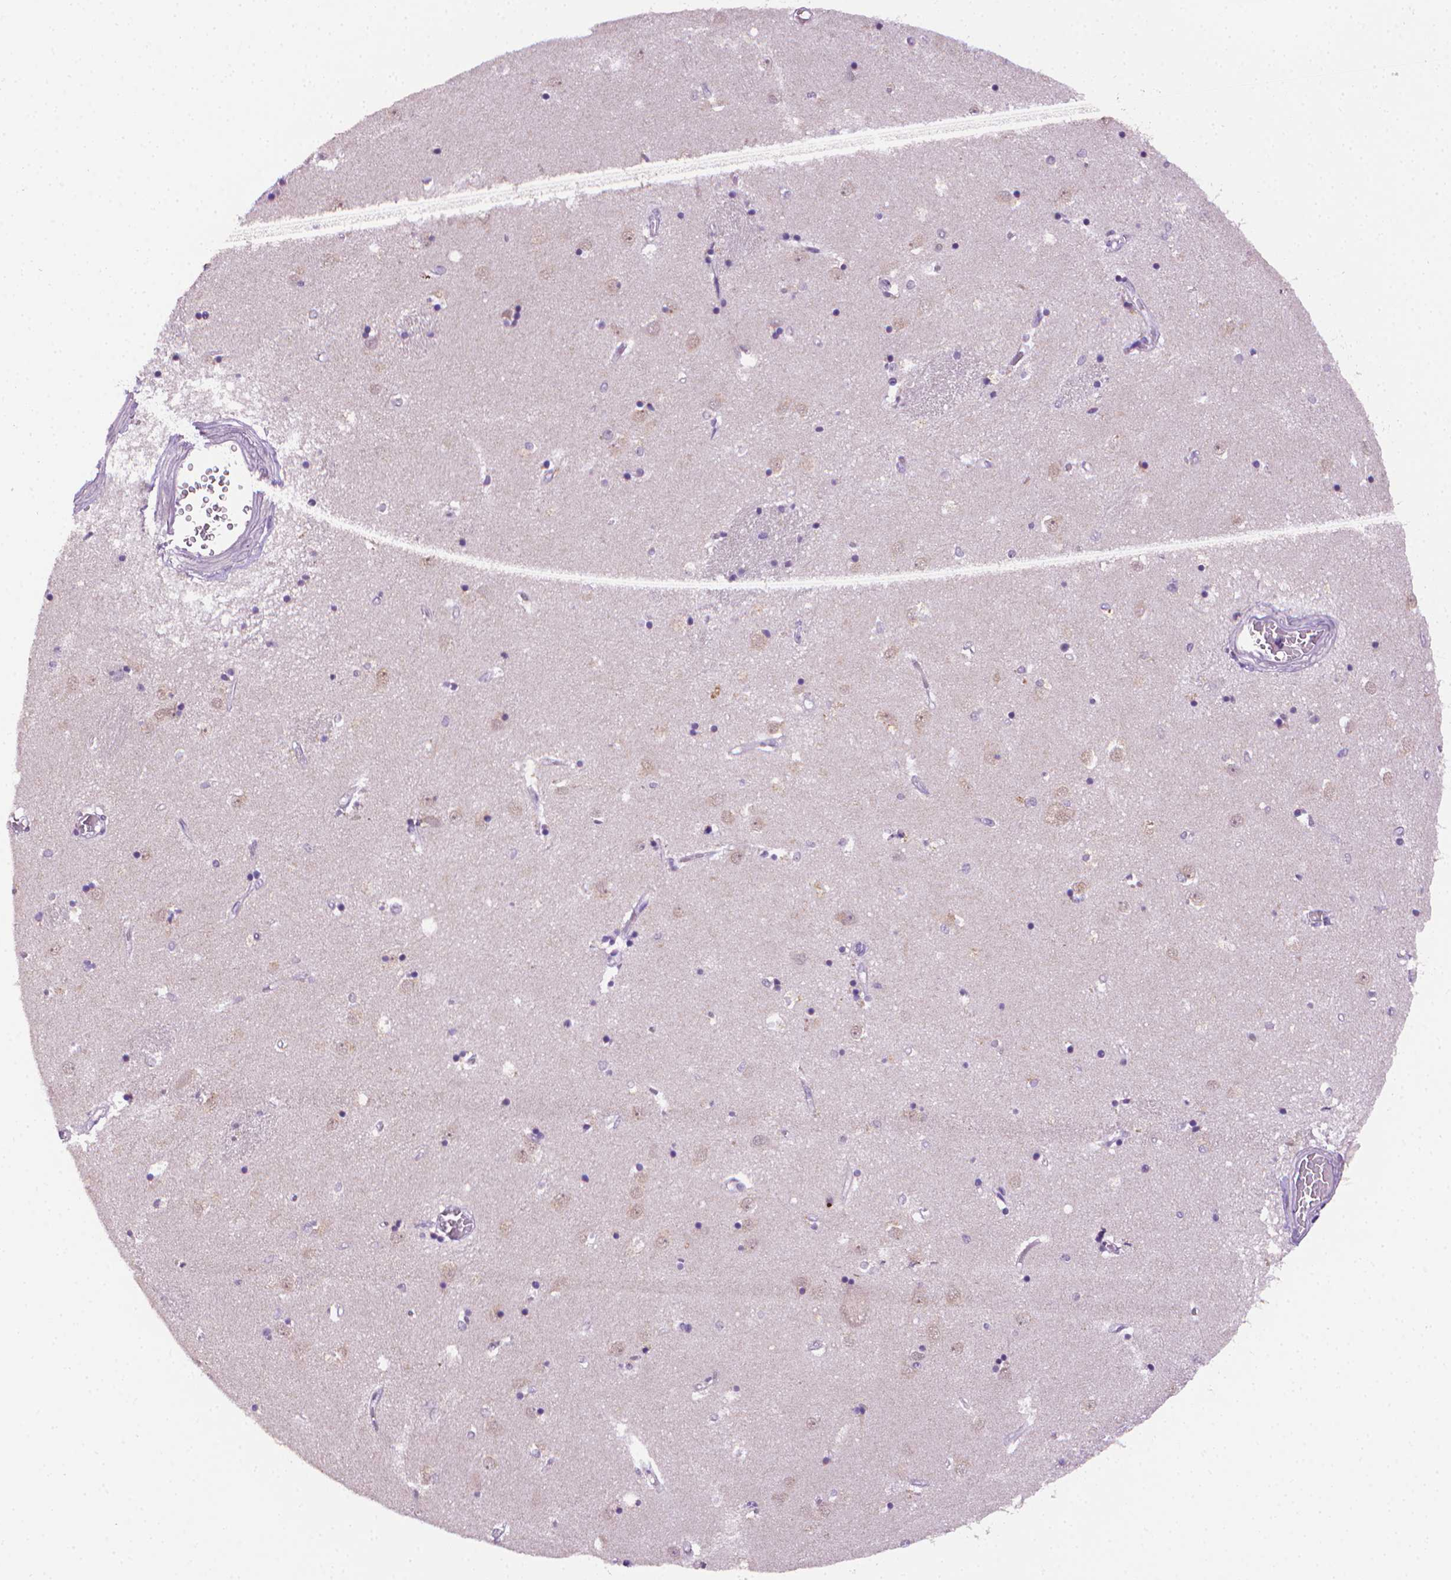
{"staining": {"intensity": "negative", "quantity": "none", "location": "none"}, "tissue": "caudate", "cell_type": "Glial cells", "image_type": "normal", "snomed": [{"axis": "morphology", "description": "Normal tissue, NOS"}, {"axis": "topography", "description": "Lateral ventricle wall"}], "caption": "There is no significant positivity in glial cells of caudate. Nuclei are stained in blue.", "gene": "CDKN2D", "patient": {"sex": "male", "age": 54}}